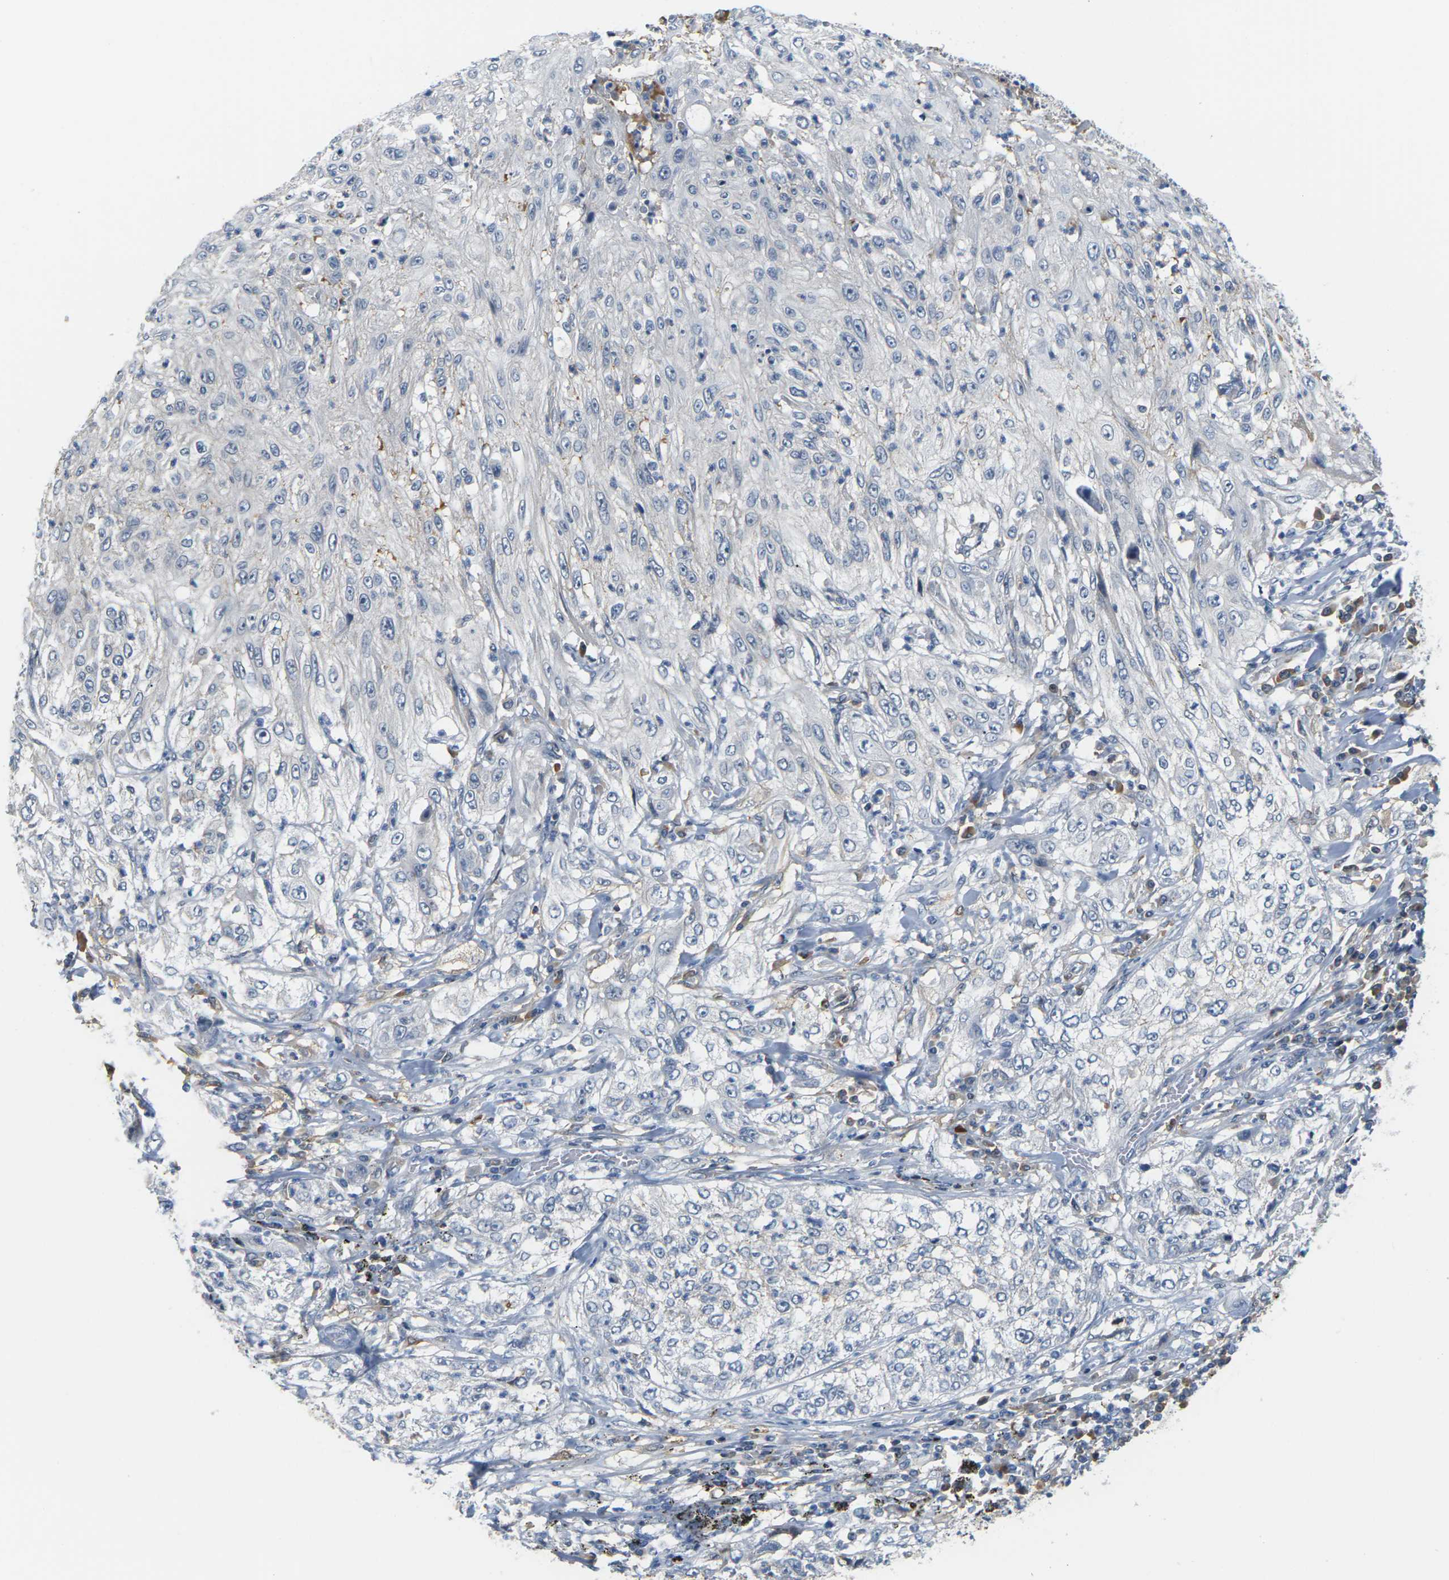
{"staining": {"intensity": "negative", "quantity": "none", "location": "none"}, "tissue": "lung cancer", "cell_type": "Tumor cells", "image_type": "cancer", "snomed": [{"axis": "morphology", "description": "Inflammation, NOS"}, {"axis": "morphology", "description": "Squamous cell carcinoma, NOS"}, {"axis": "topography", "description": "Lymph node"}, {"axis": "topography", "description": "Soft tissue"}, {"axis": "topography", "description": "Lung"}], "caption": "Tumor cells are negative for brown protein staining in lung cancer.", "gene": "PKP2", "patient": {"sex": "male", "age": 66}}